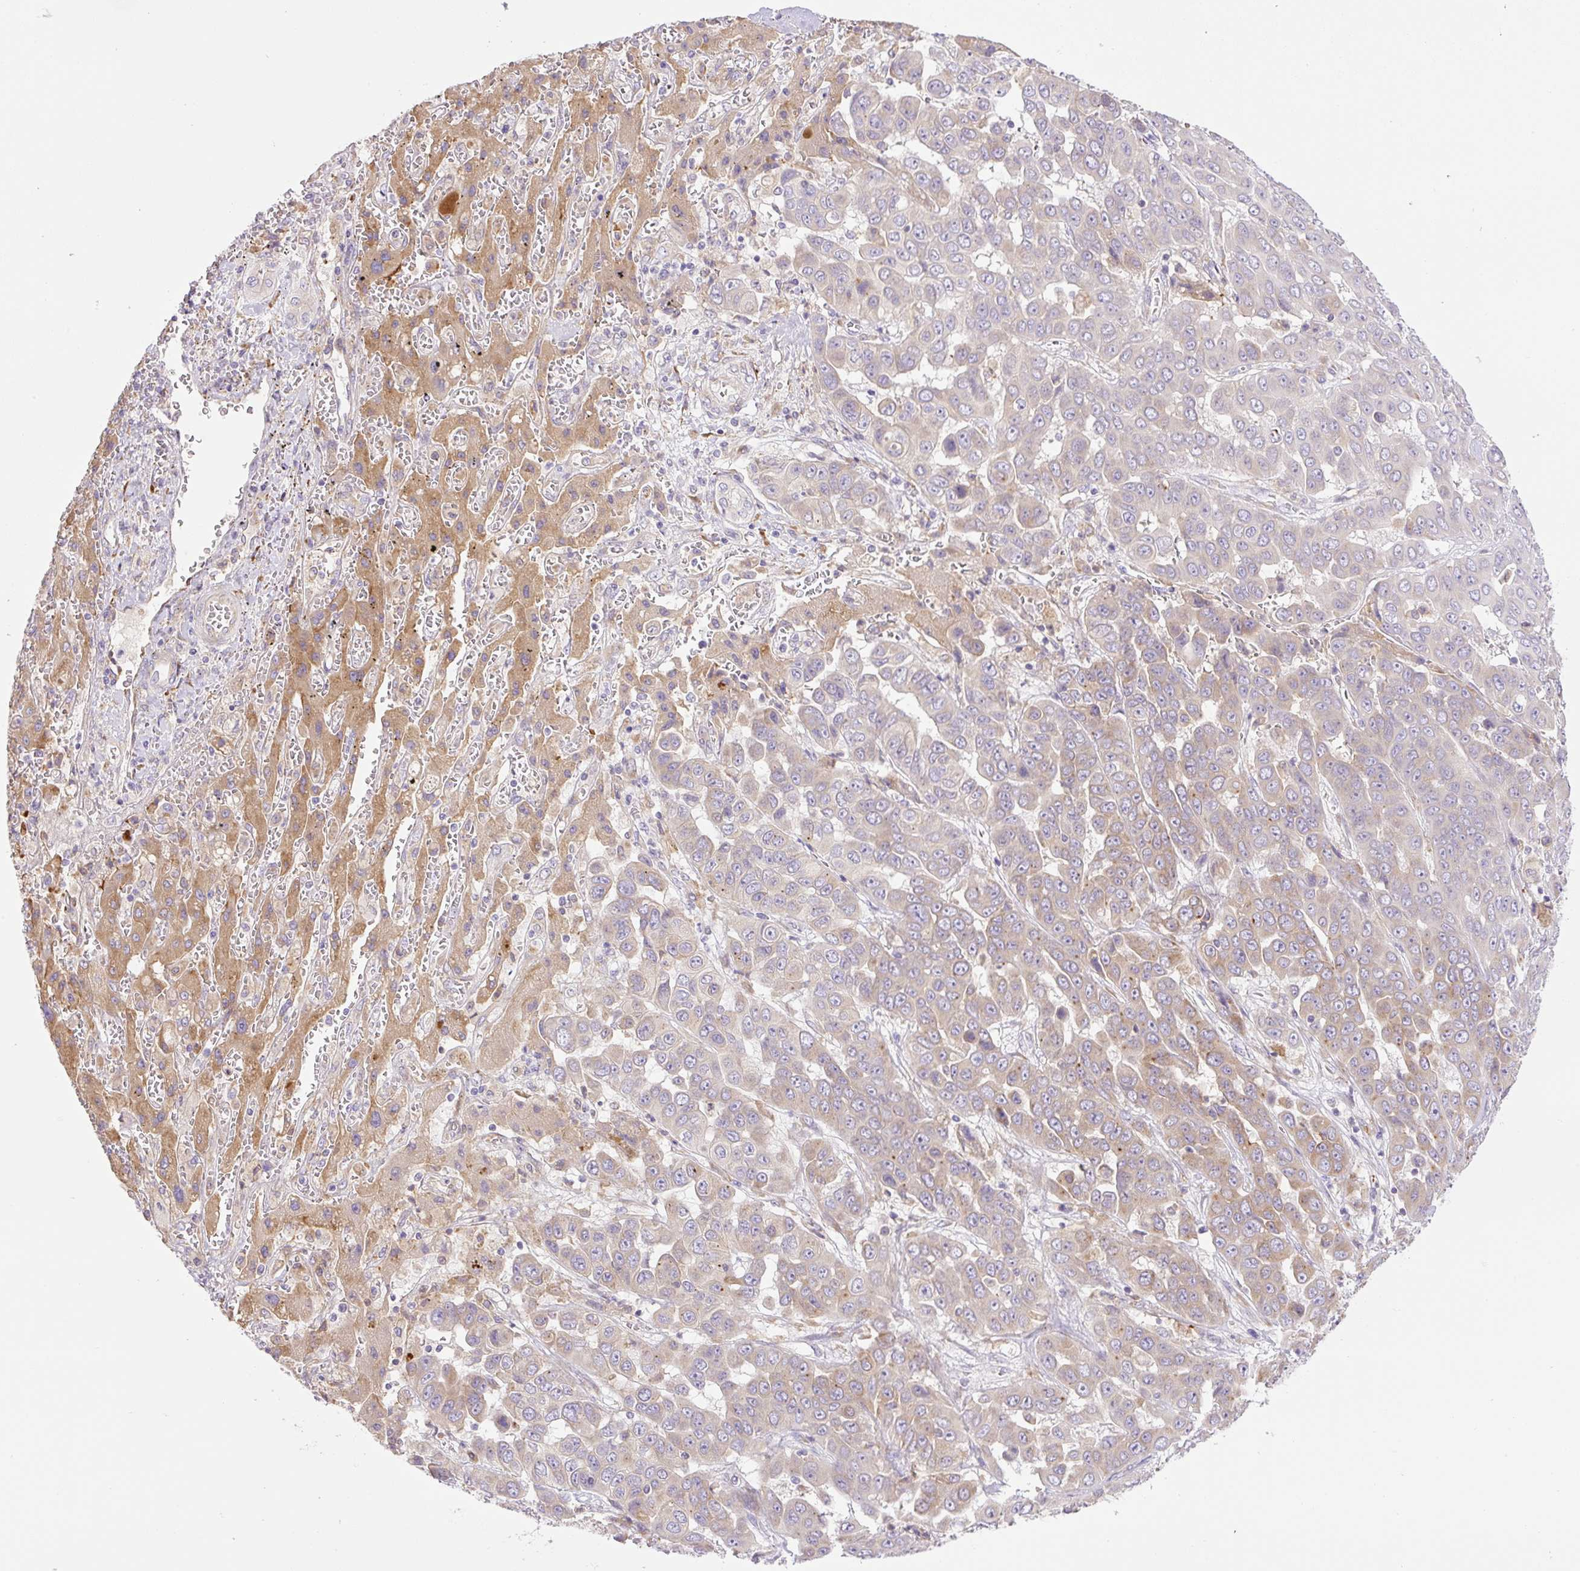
{"staining": {"intensity": "weak", "quantity": "25%-75%", "location": "cytoplasmic/membranous"}, "tissue": "liver cancer", "cell_type": "Tumor cells", "image_type": "cancer", "snomed": [{"axis": "morphology", "description": "Cholangiocarcinoma"}, {"axis": "topography", "description": "Liver"}], "caption": "Approximately 25%-75% of tumor cells in cholangiocarcinoma (liver) show weak cytoplasmic/membranous protein positivity as visualized by brown immunohistochemical staining.", "gene": "POFUT1", "patient": {"sex": "female", "age": 52}}